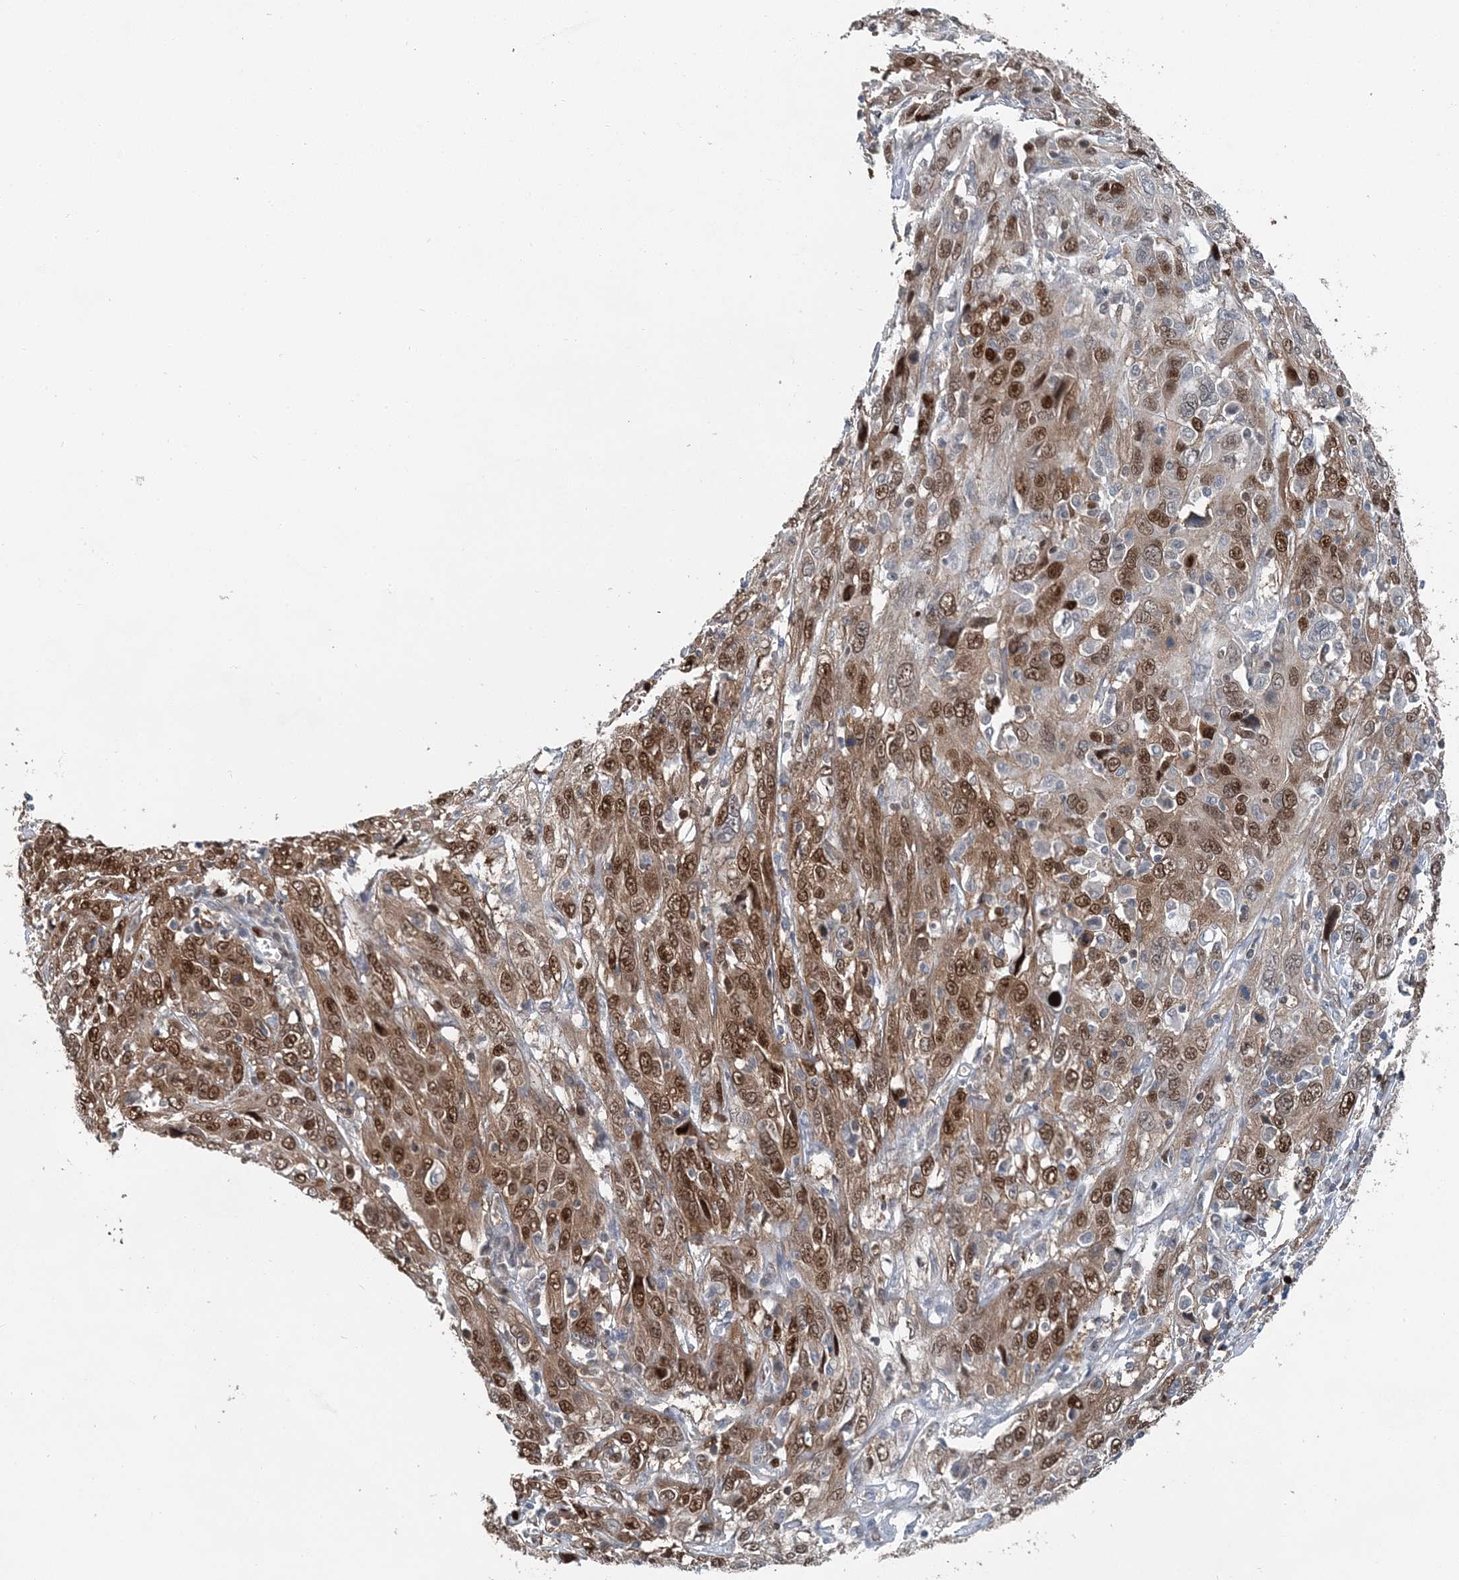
{"staining": {"intensity": "moderate", "quantity": ">75%", "location": "cytoplasmic/membranous,nuclear"}, "tissue": "cervical cancer", "cell_type": "Tumor cells", "image_type": "cancer", "snomed": [{"axis": "morphology", "description": "Squamous cell carcinoma, NOS"}, {"axis": "topography", "description": "Cervix"}], "caption": "Cervical squamous cell carcinoma stained with immunohistochemistry (IHC) reveals moderate cytoplasmic/membranous and nuclear expression in approximately >75% of tumor cells.", "gene": "HAT1", "patient": {"sex": "female", "age": 46}}